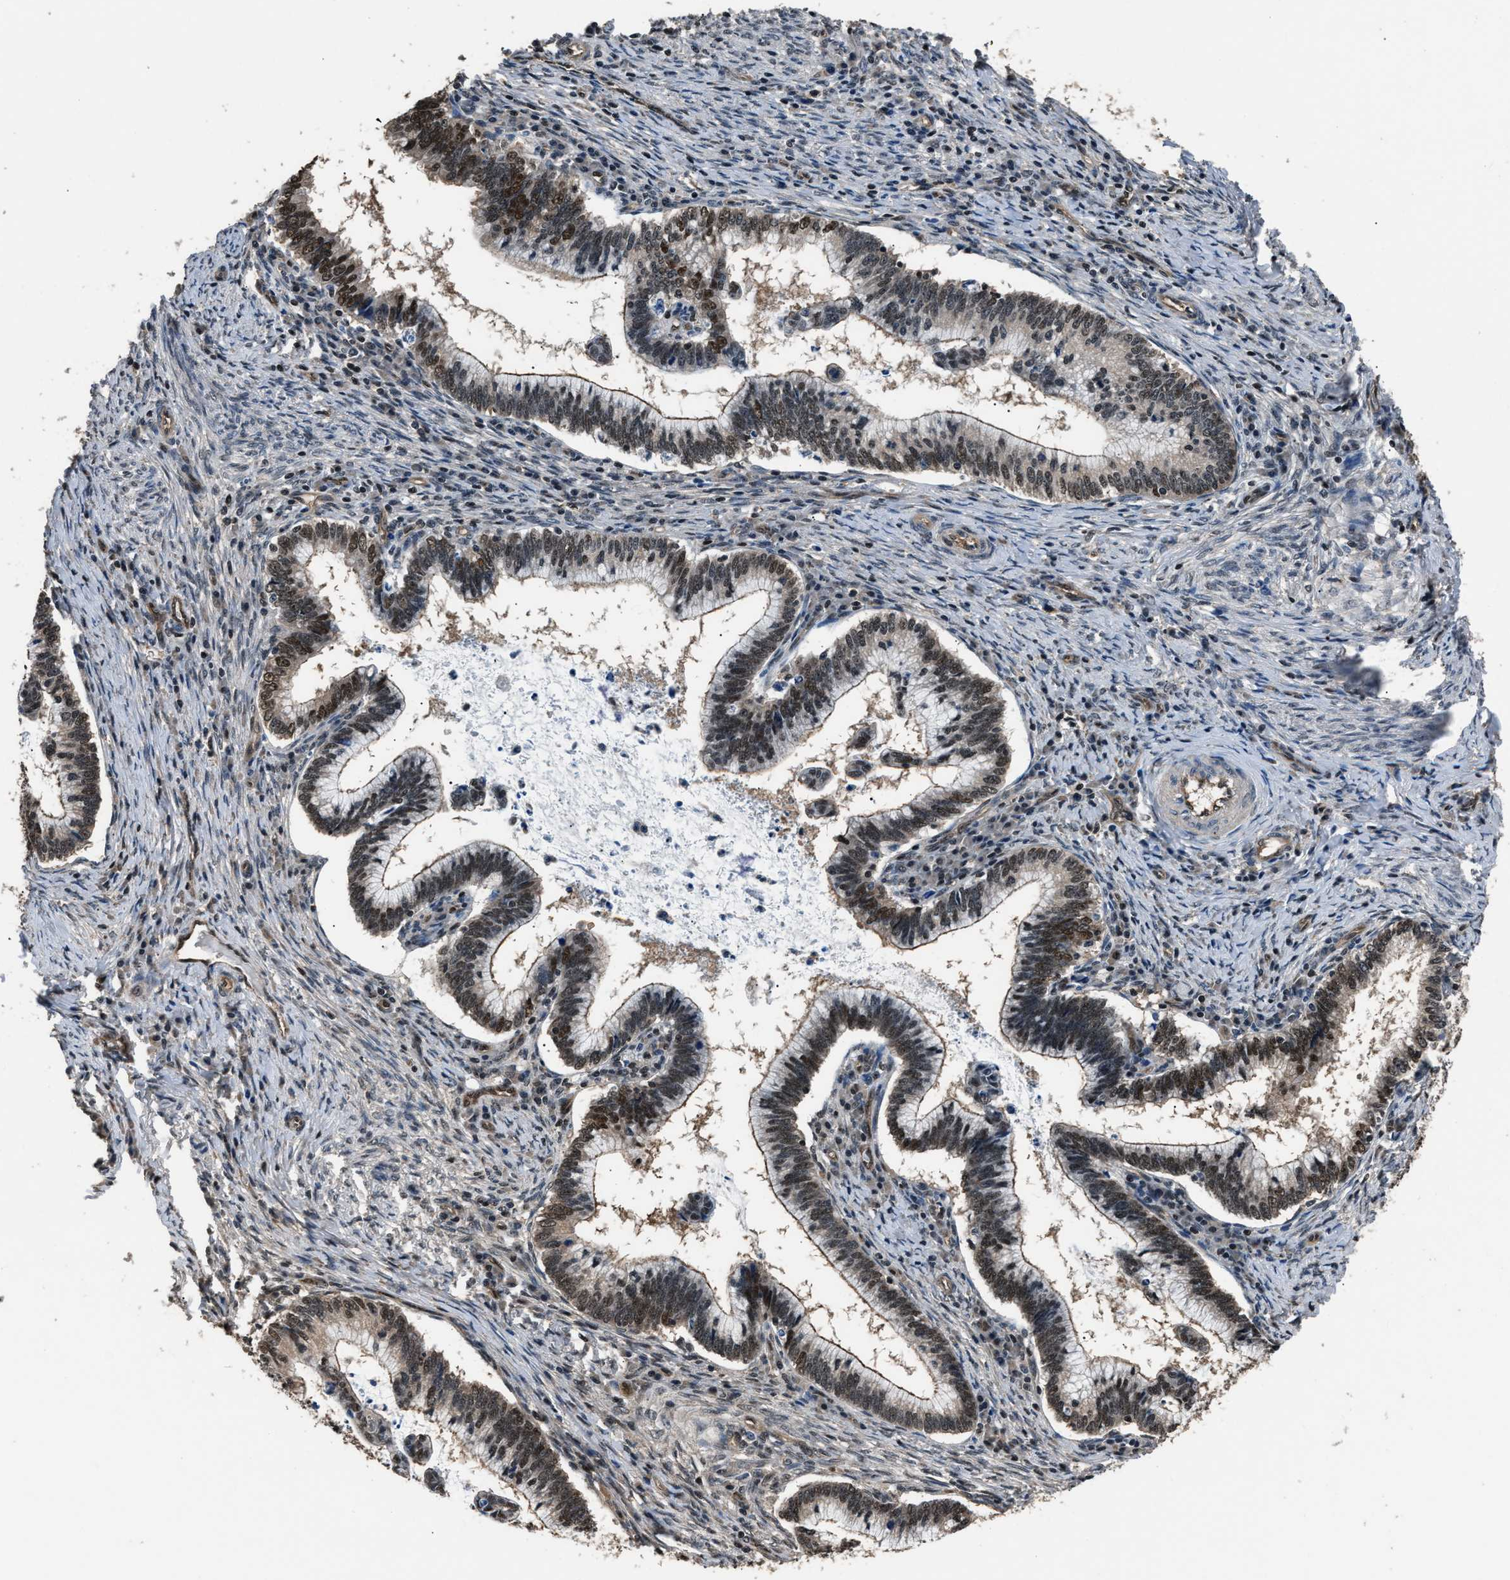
{"staining": {"intensity": "moderate", "quantity": ">75%", "location": "cytoplasmic/membranous,nuclear"}, "tissue": "cervical cancer", "cell_type": "Tumor cells", "image_type": "cancer", "snomed": [{"axis": "morphology", "description": "Adenocarcinoma, NOS"}, {"axis": "topography", "description": "Cervix"}], "caption": "Cervical cancer stained with immunohistochemistry reveals moderate cytoplasmic/membranous and nuclear staining in approximately >75% of tumor cells. The staining is performed using DAB brown chromogen to label protein expression. The nuclei are counter-stained blue using hematoxylin.", "gene": "DFFA", "patient": {"sex": "female", "age": 36}}